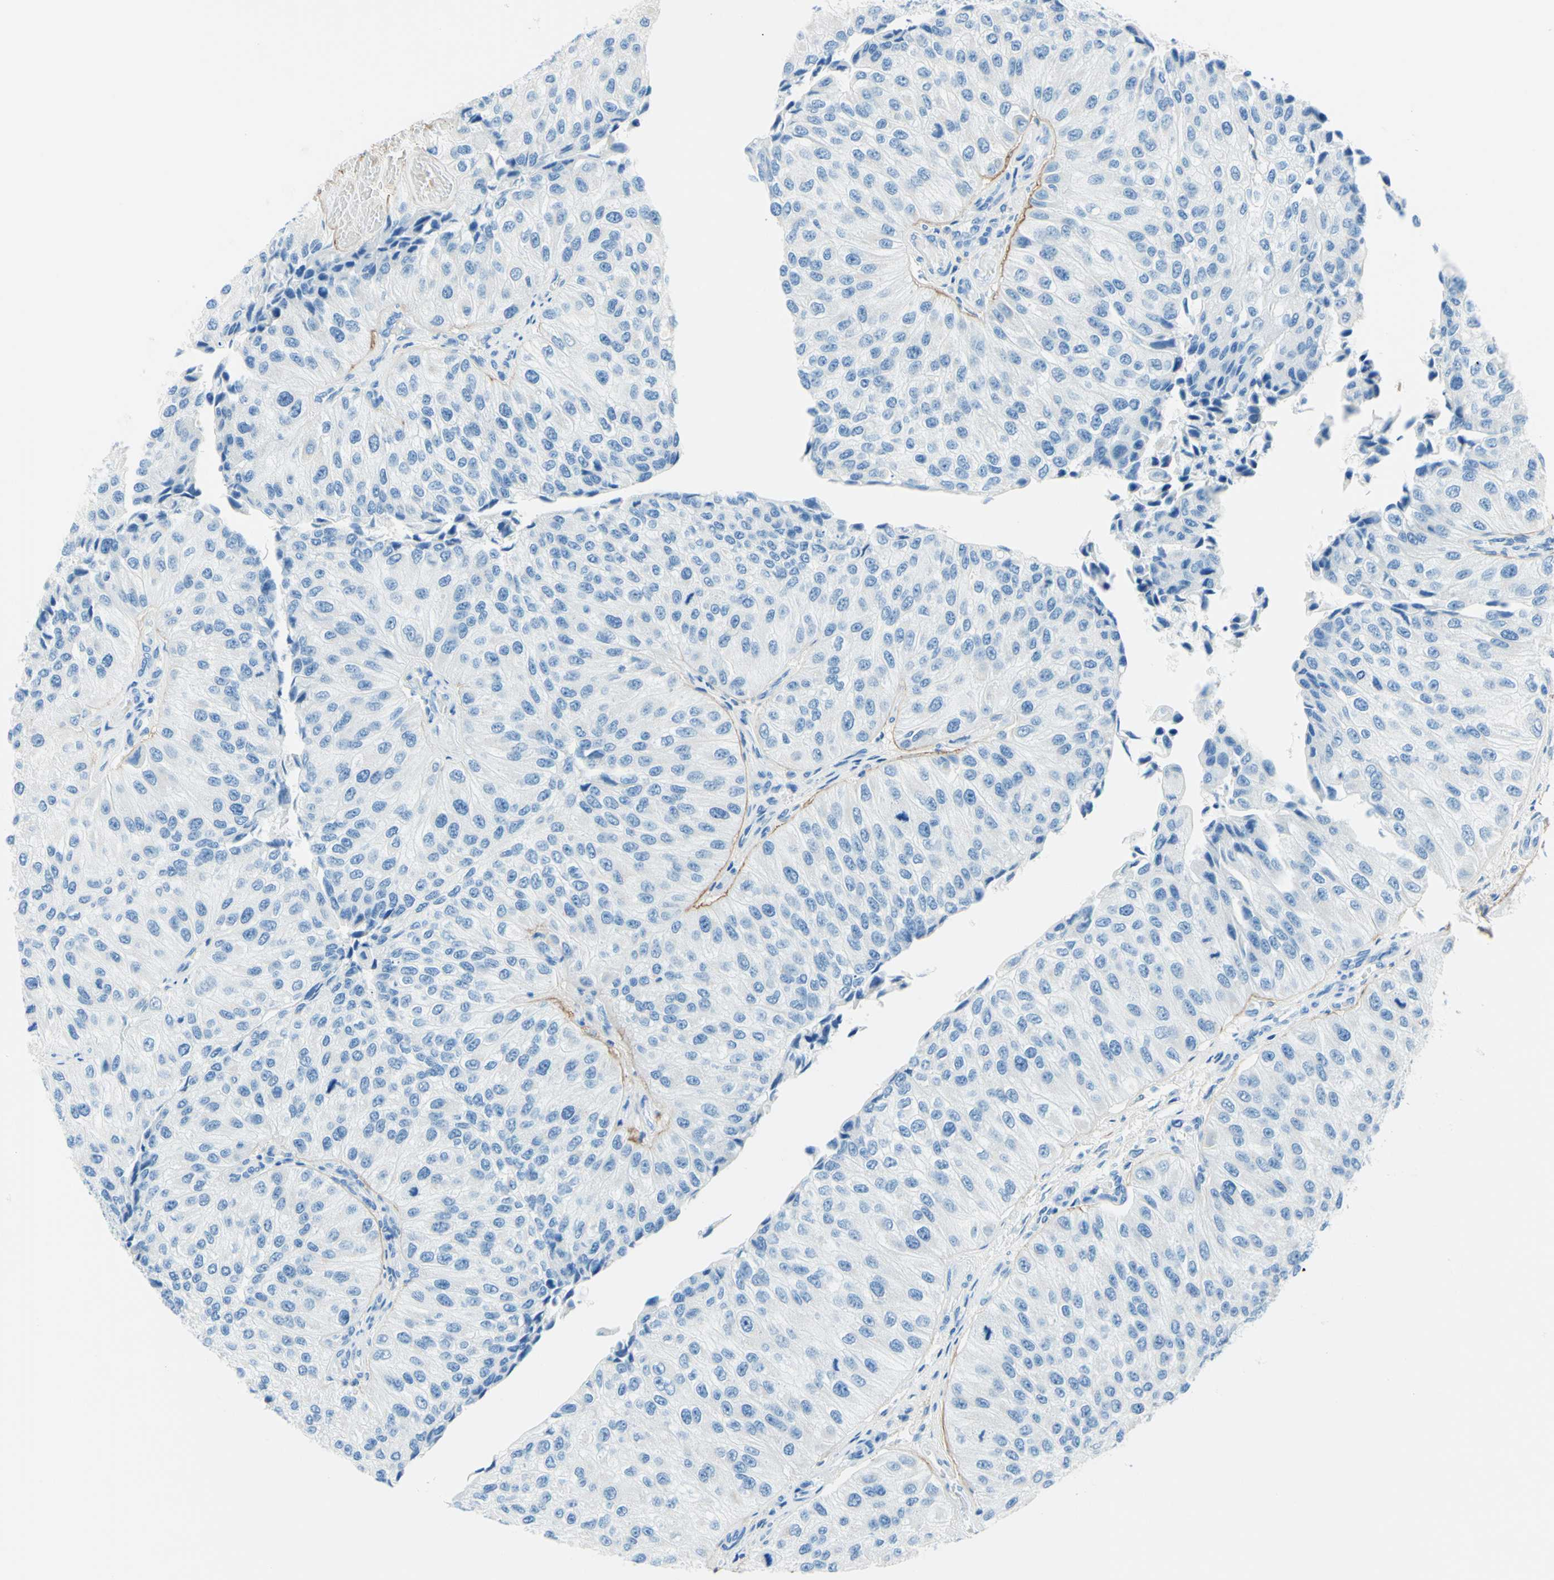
{"staining": {"intensity": "negative", "quantity": "none", "location": "none"}, "tissue": "urothelial cancer", "cell_type": "Tumor cells", "image_type": "cancer", "snomed": [{"axis": "morphology", "description": "Urothelial carcinoma, High grade"}, {"axis": "topography", "description": "Kidney"}, {"axis": "topography", "description": "Urinary bladder"}], "caption": "The IHC image has no significant expression in tumor cells of urothelial carcinoma (high-grade) tissue. Nuclei are stained in blue.", "gene": "MFAP5", "patient": {"sex": "male", "age": 77}}